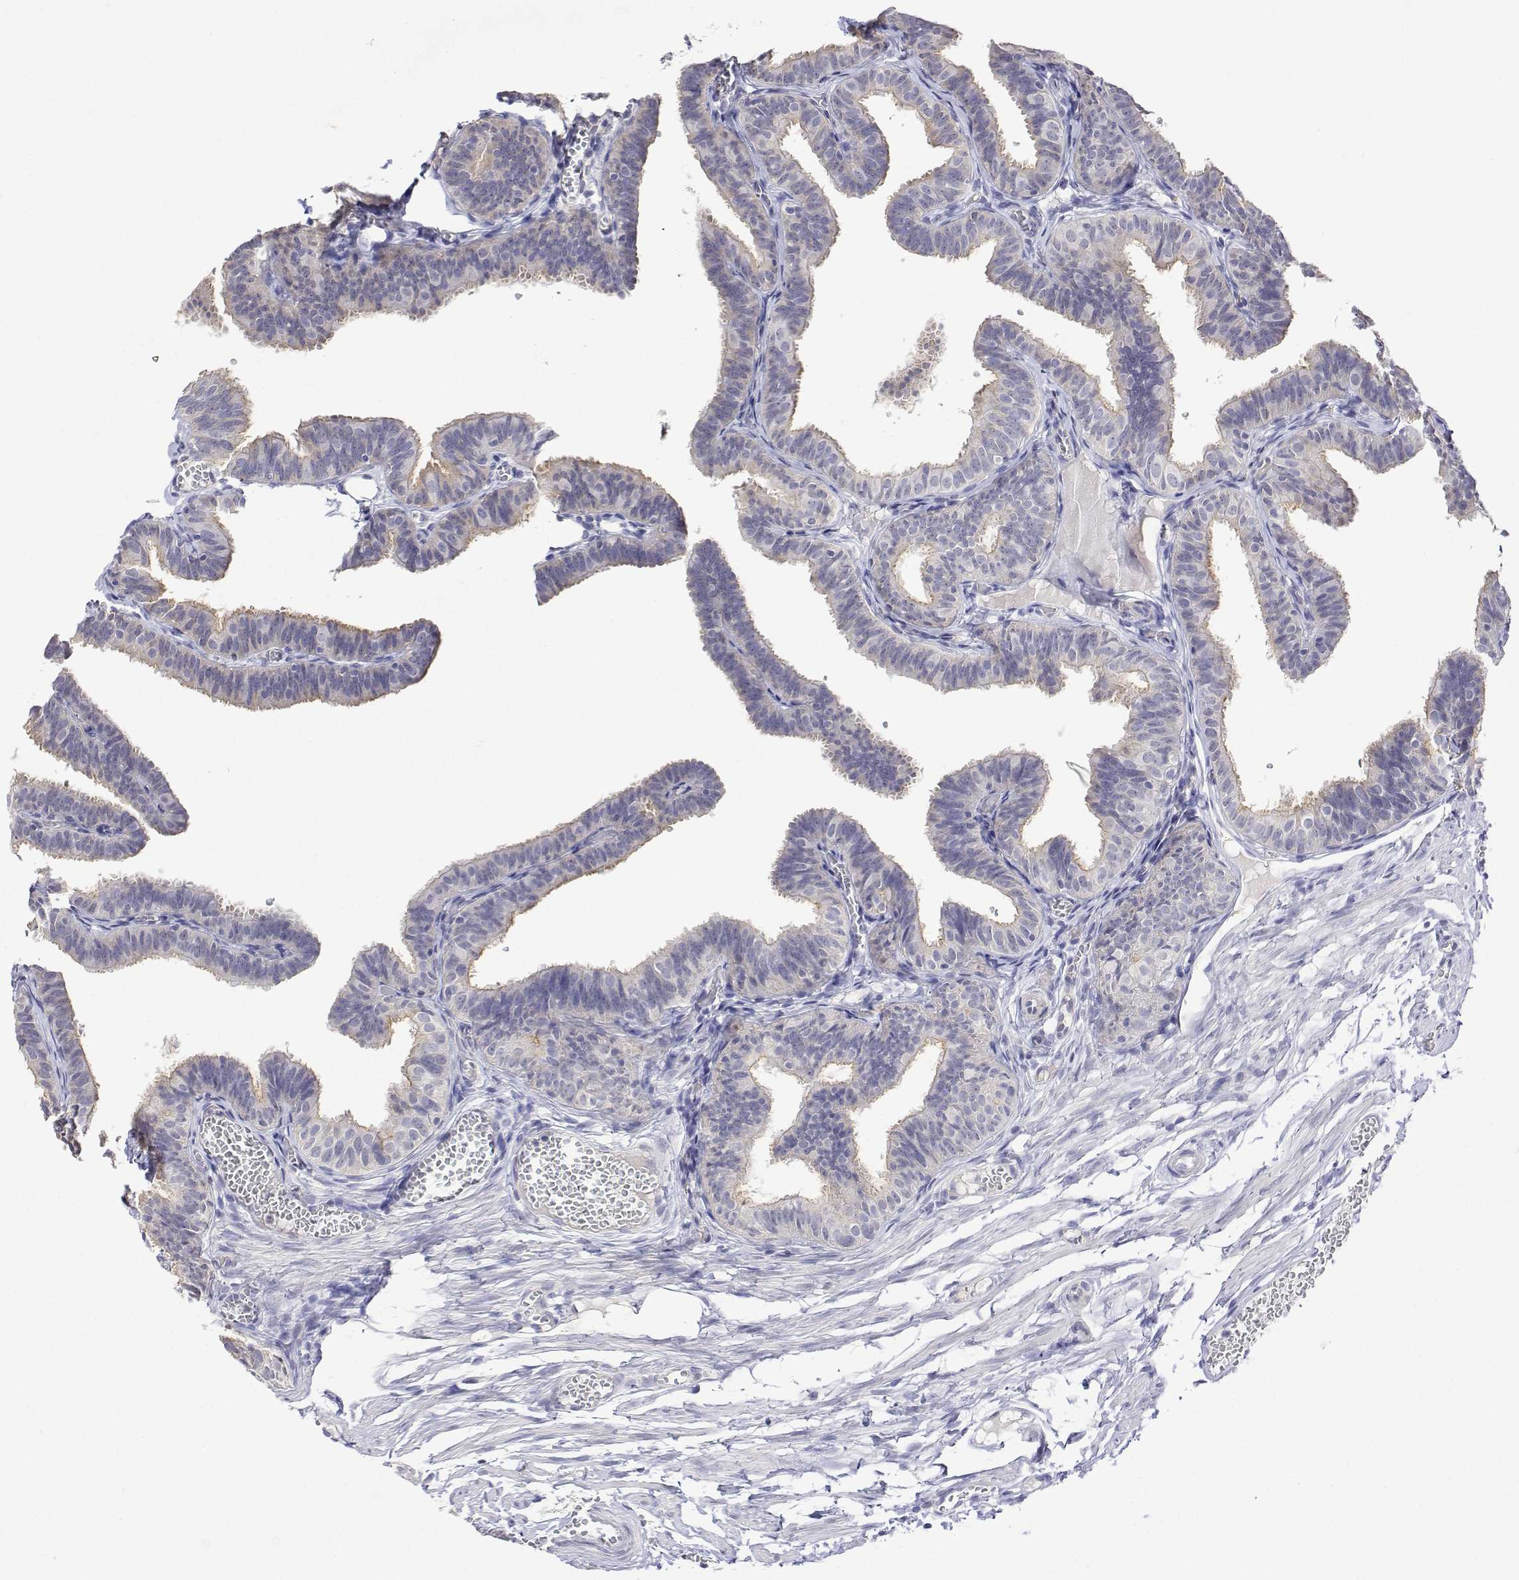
{"staining": {"intensity": "weak", "quantity": "<25%", "location": "cytoplasmic/membranous"}, "tissue": "fallopian tube", "cell_type": "Glandular cells", "image_type": "normal", "snomed": [{"axis": "morphology", "description": "Normal tissue, NOS"}, {"axis": "topography", "description": "Fallopian tube"}], "caption": "Fallopian tube stained for a protein using immunohistochemistry demonstrates no expression glandular cells.", "gene": "PLCB1", "patient": {"sex": "female", "age": 25}}